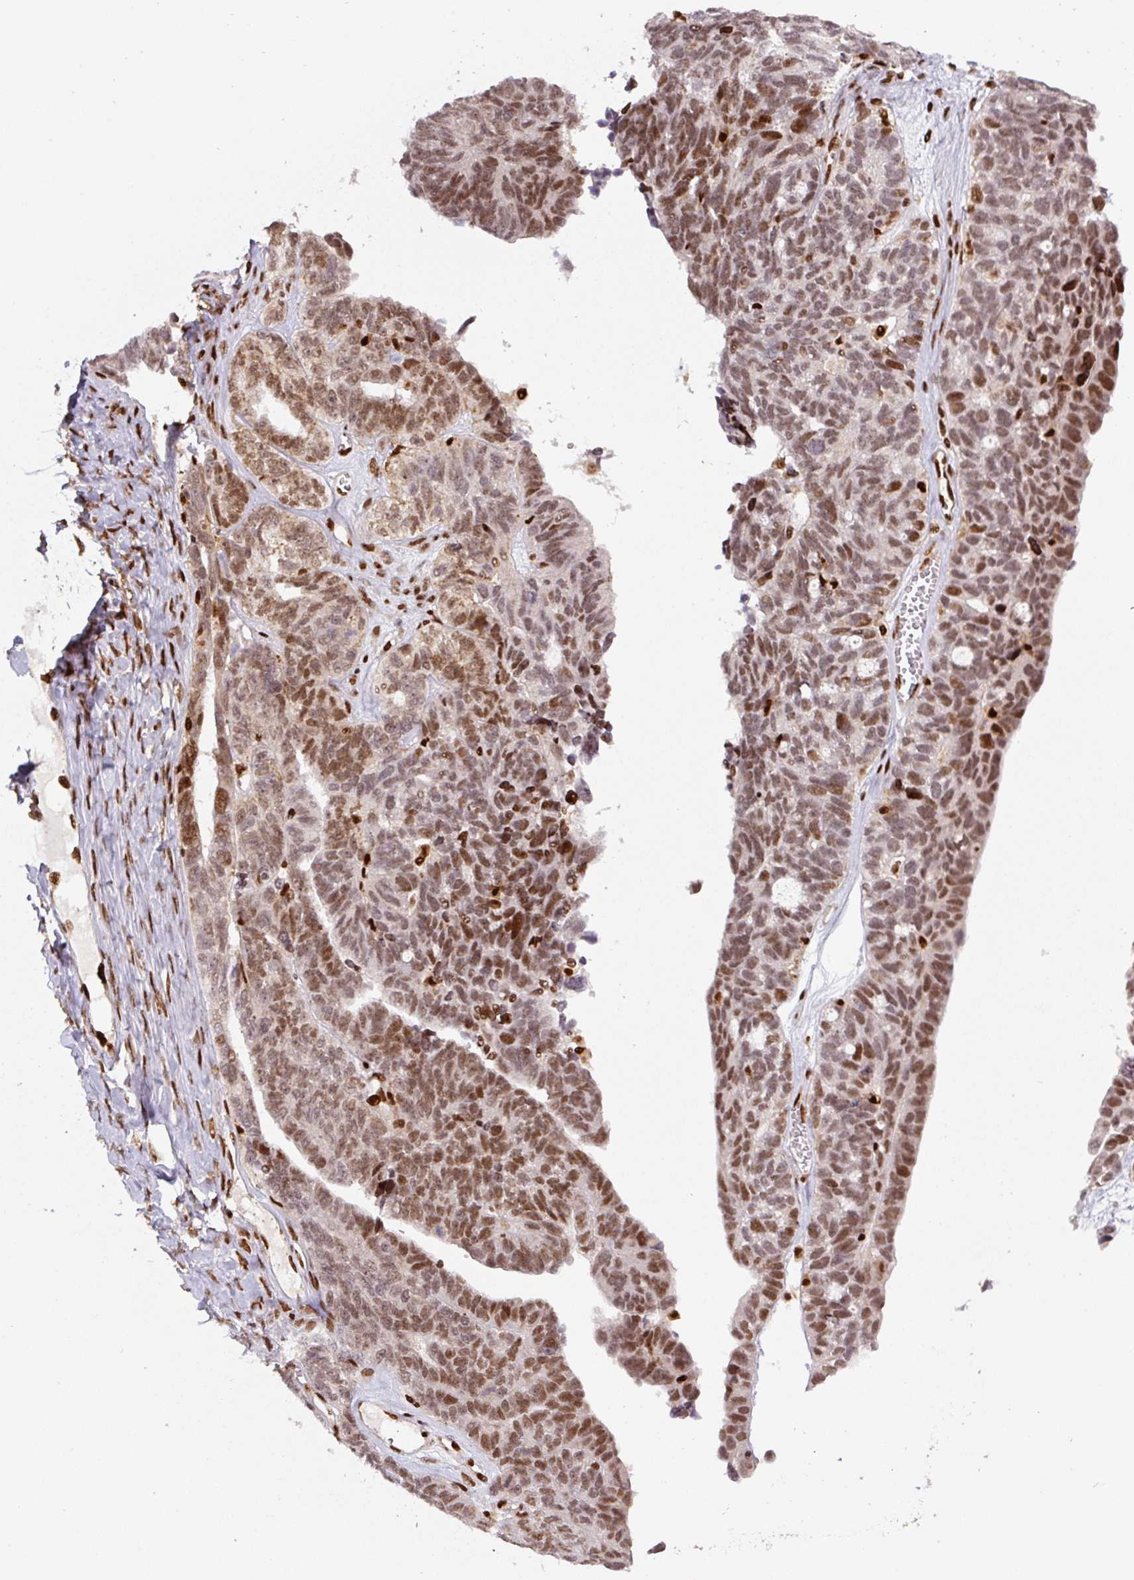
{"staining": {"intensity": "moderate", "quantity": ">75%", "location": "nuclear"}, "tissue": "ovarian cancer", "cell_type": "Tumor cells", "image_type": "cancer", "snomed": [{"axis": "morphology", "description": "Cystadenocarcinoma, serous, NOS"}, {"axis": "topography", "description": "Ovary"}], "caption": "Ovarian cancer tissue demonstrates moderate nuclear positivity in about >75% of tumor cells (DAB = brown stain, brightfield microscopy at high magnification).", "gene": "PYDC2", "patient": {"sex": "female", "age": 79}}